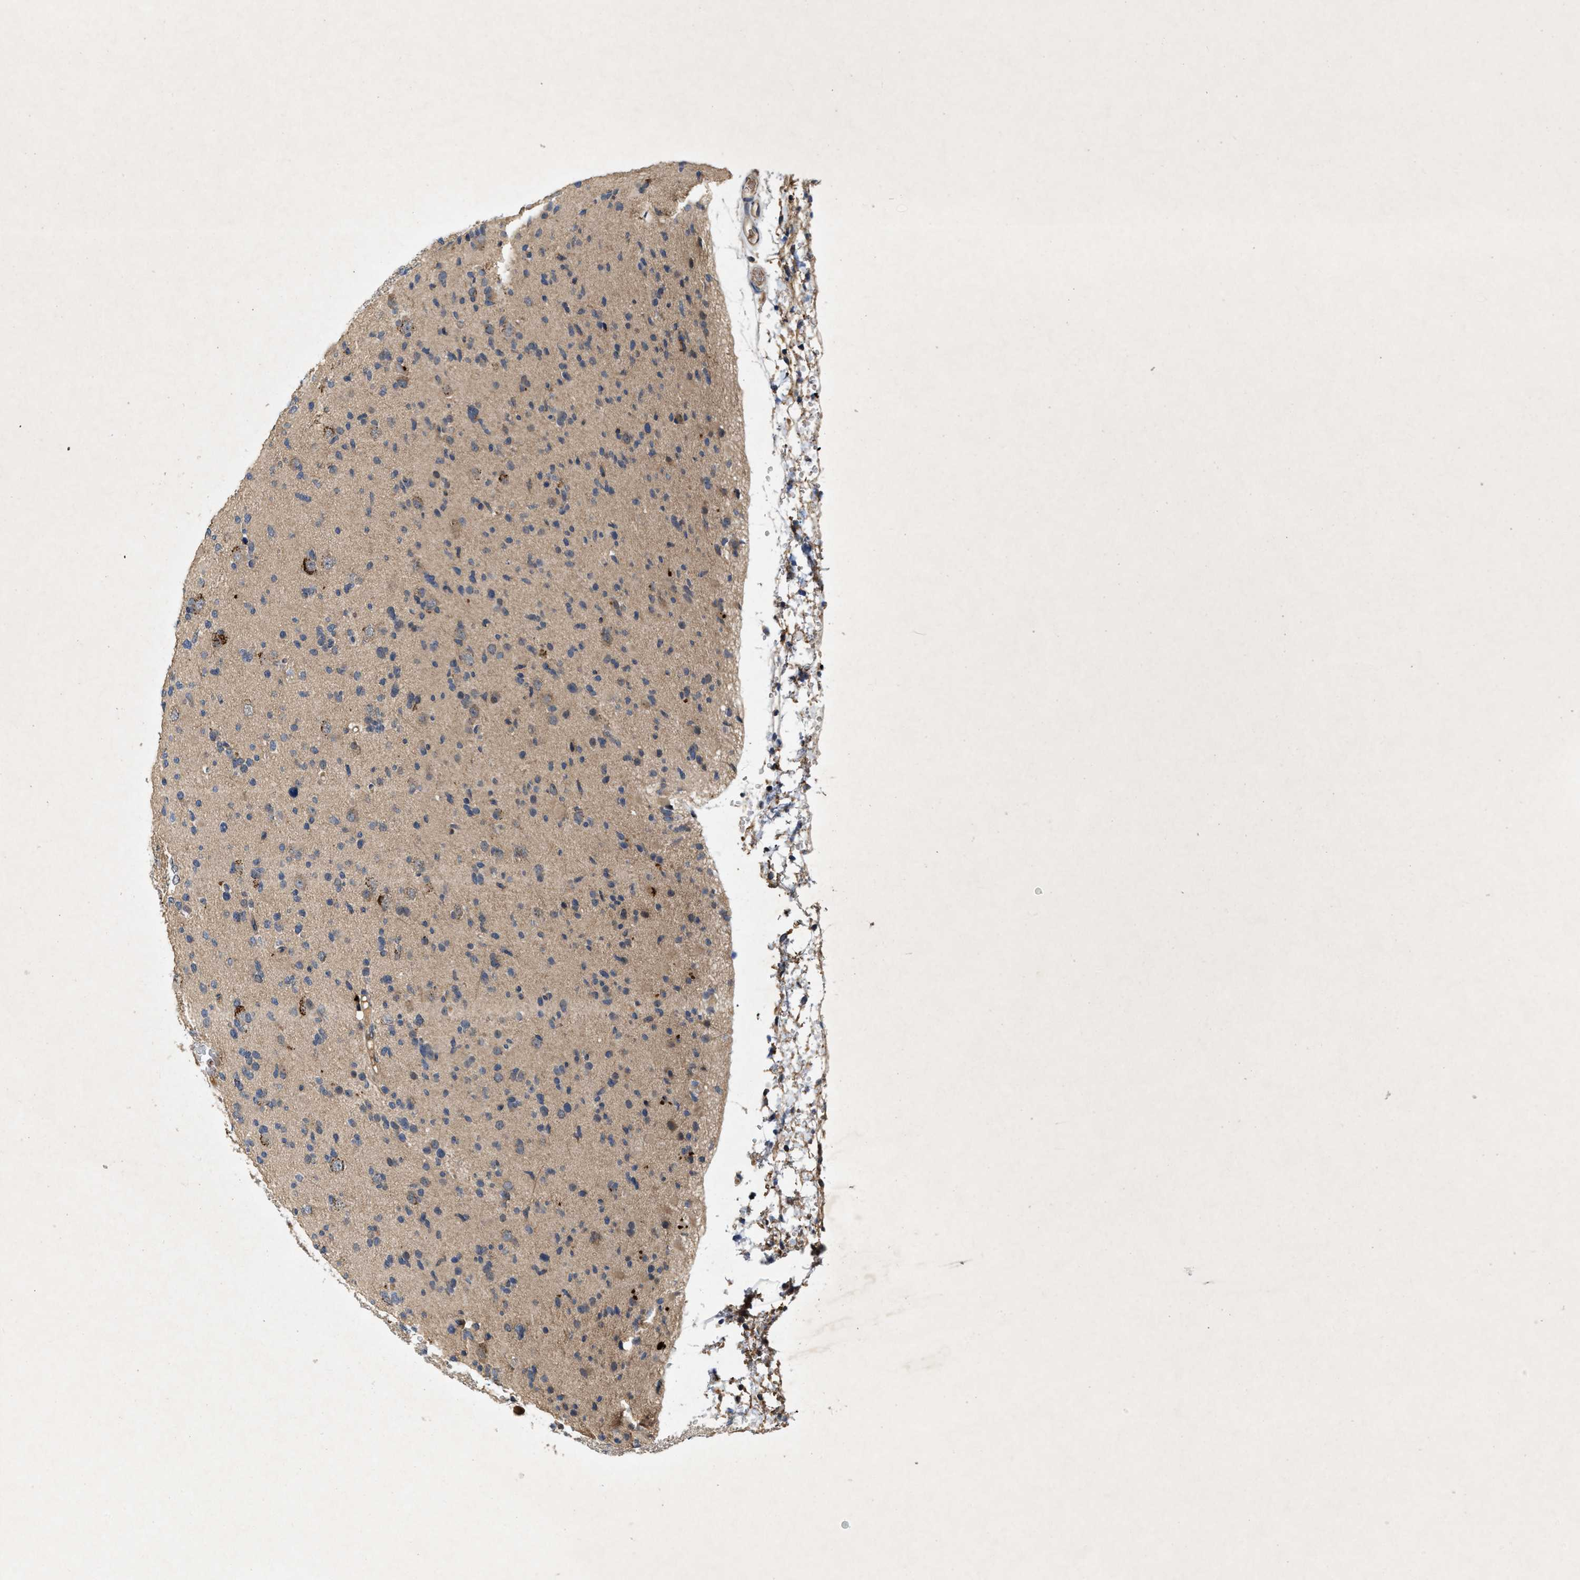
{"staining": {"intensity": "negative", "quantity": "none", "location": "none"}, "tissue": "glioma", "cell_type": "Tumor cells", "image_type": "cancer", "snomed": [{"axis": "morphology", "description": "Glioma, malignant, Low grade"}, {"axis": "topography", "description": "Brain"}], "caption": "DAB immunohistochemical staining of glioma reveals no significant expression in tumor cells.", "gene": "LPAR2", "patient": {"sex": "female", "age": 22}}